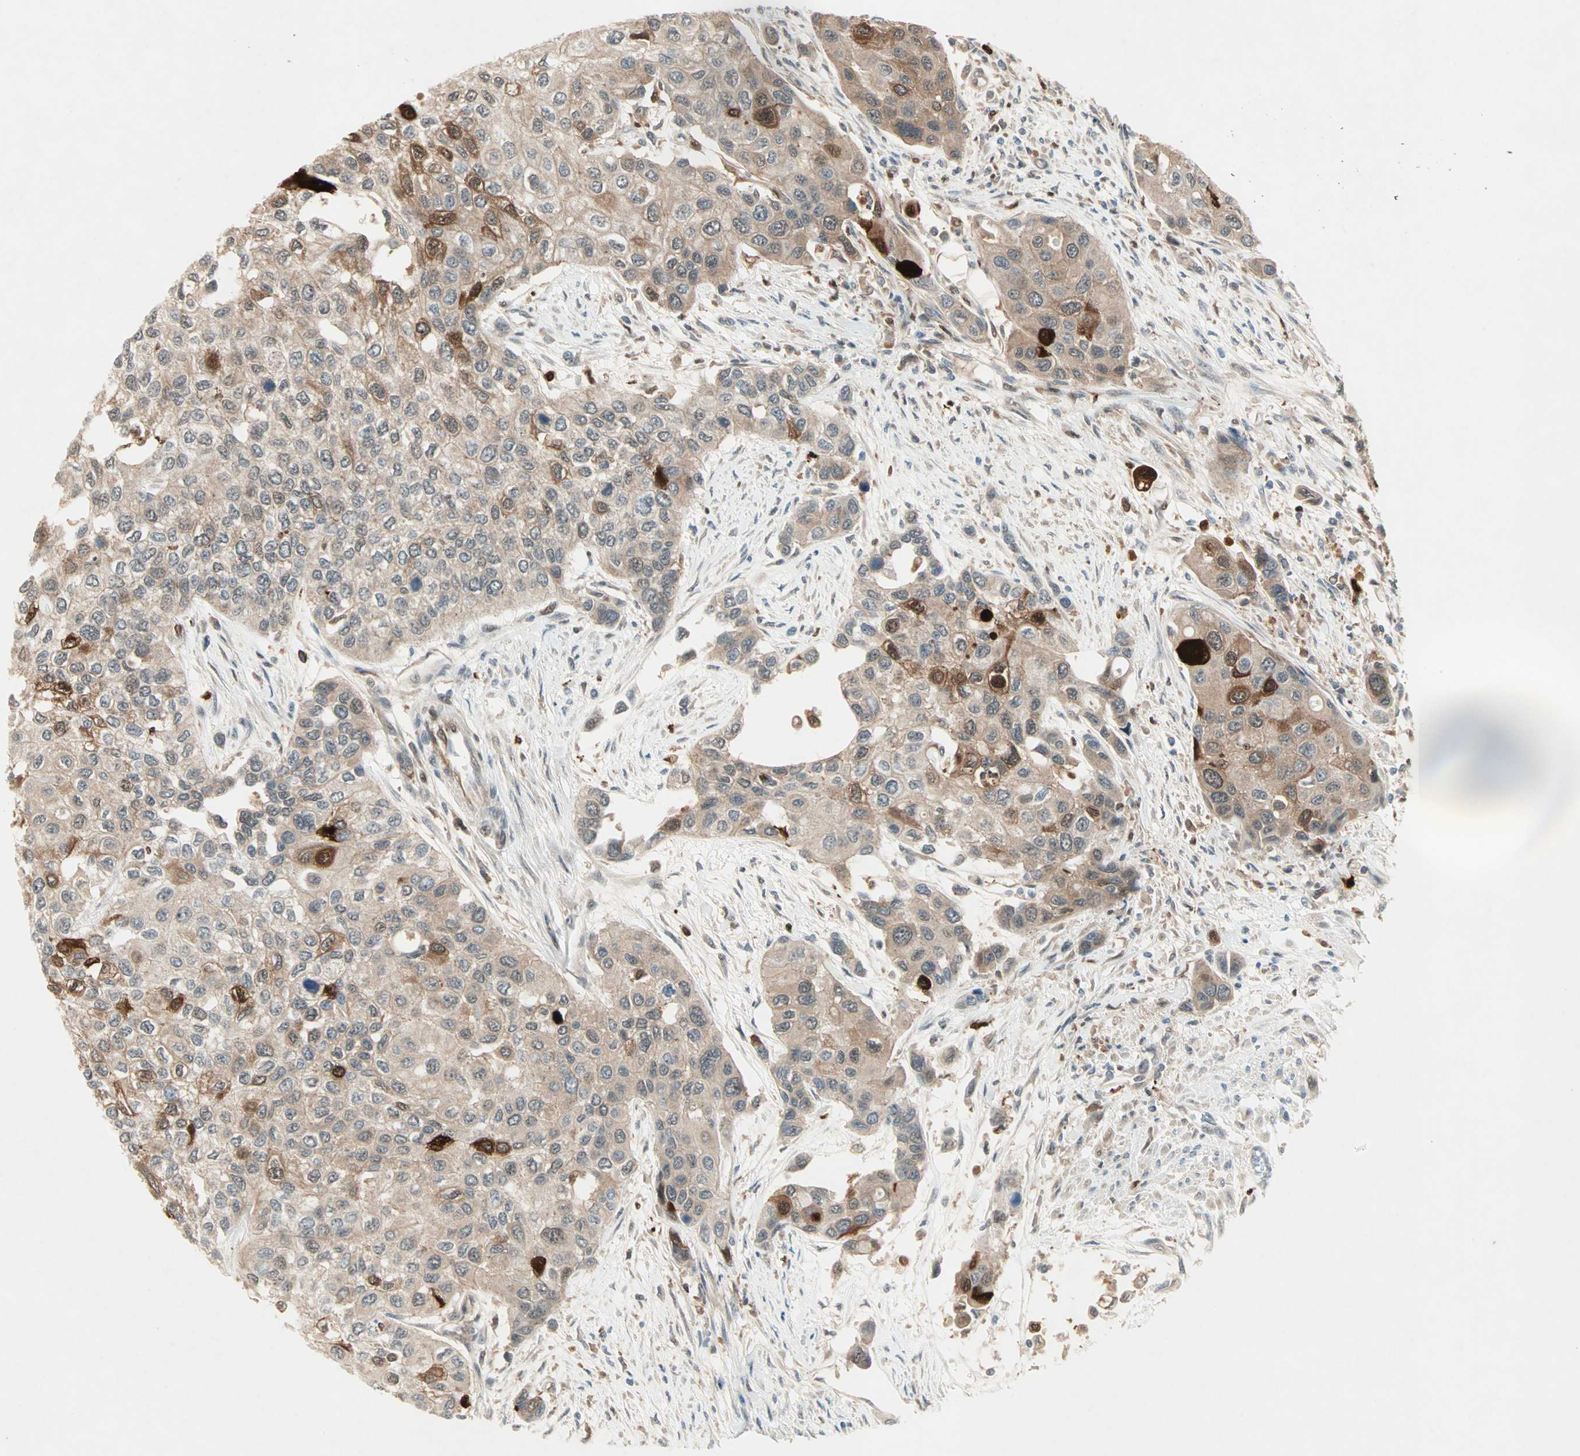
{"staining": {"intensity": "strong", "quantity": "<25%", "location": "cytoplasmic/membranous"}, "tissue": "urothelial cancer", "cell_type": "Tumor cells", "image_type": "cancer", "snomed": [{"axis": "morphology", "description": "Urothelial carcinoma, High grade"}, {"axis": "topography", "description": "Urinary bladder"}], "caption": "Urothelial carcinoma (high-grade) tissue displays strong cytoplasmic/membranous expression in approximately <25% of tumor cells", "gene": "RTL6", "patient": {"sex": "female", "age": 56}}